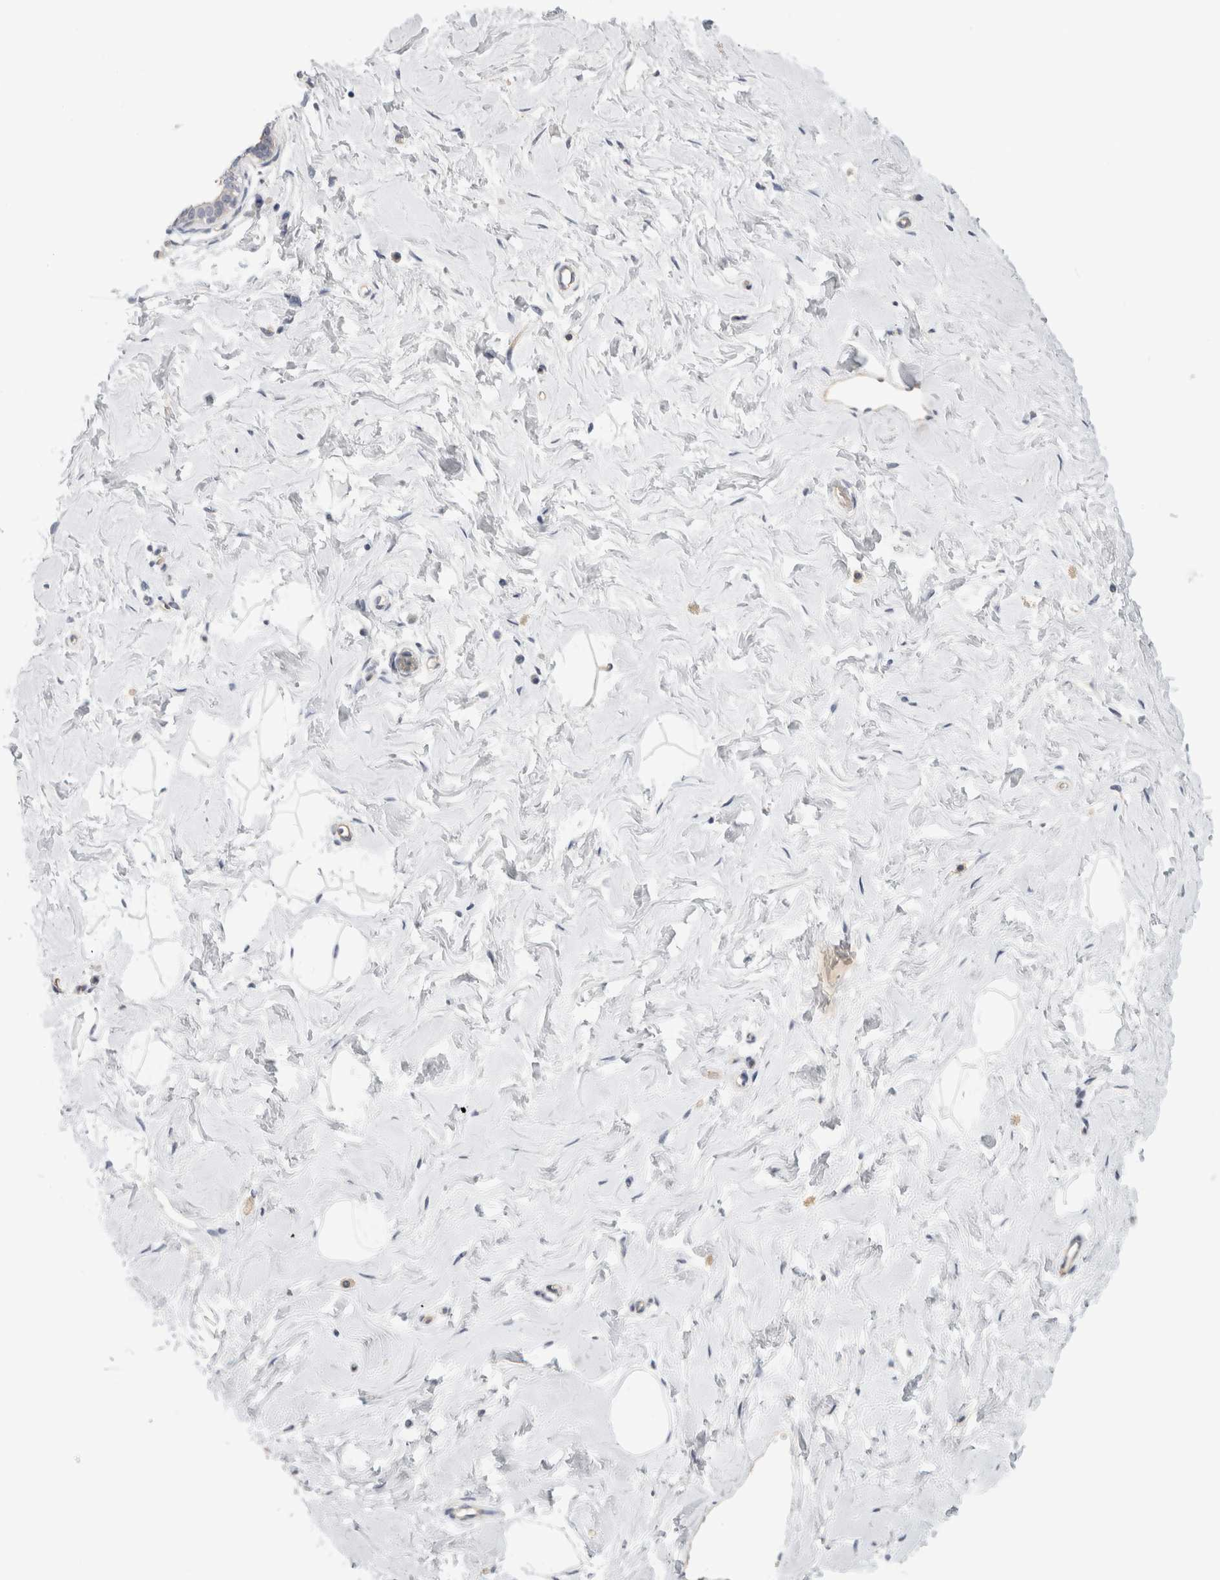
{"staining": {"intensity": "weak", "quantity": "<25%", "location": "cytoplasmic/membranous"}, "tissue": "breast", "cell_type": "Adipocytes", "image_type": "normal", "snomed": [{"axis": "morphology", "description": "Normal tissue, NOS"}, {"axis": "morphology", "description": "Adenoma, NOS"}, {"axis": "topography", "description": "Breast"}], "caption": "Immunohistochemistry (IHC) image of normal breast stained for a protein (brown), which exhibits no positivity in adipocytes. (Immunohistochemistry (IHC), brightfield microscopy, high magnification).", "gene": "AFP", "patient": {"sex": "female", "age": 23}}